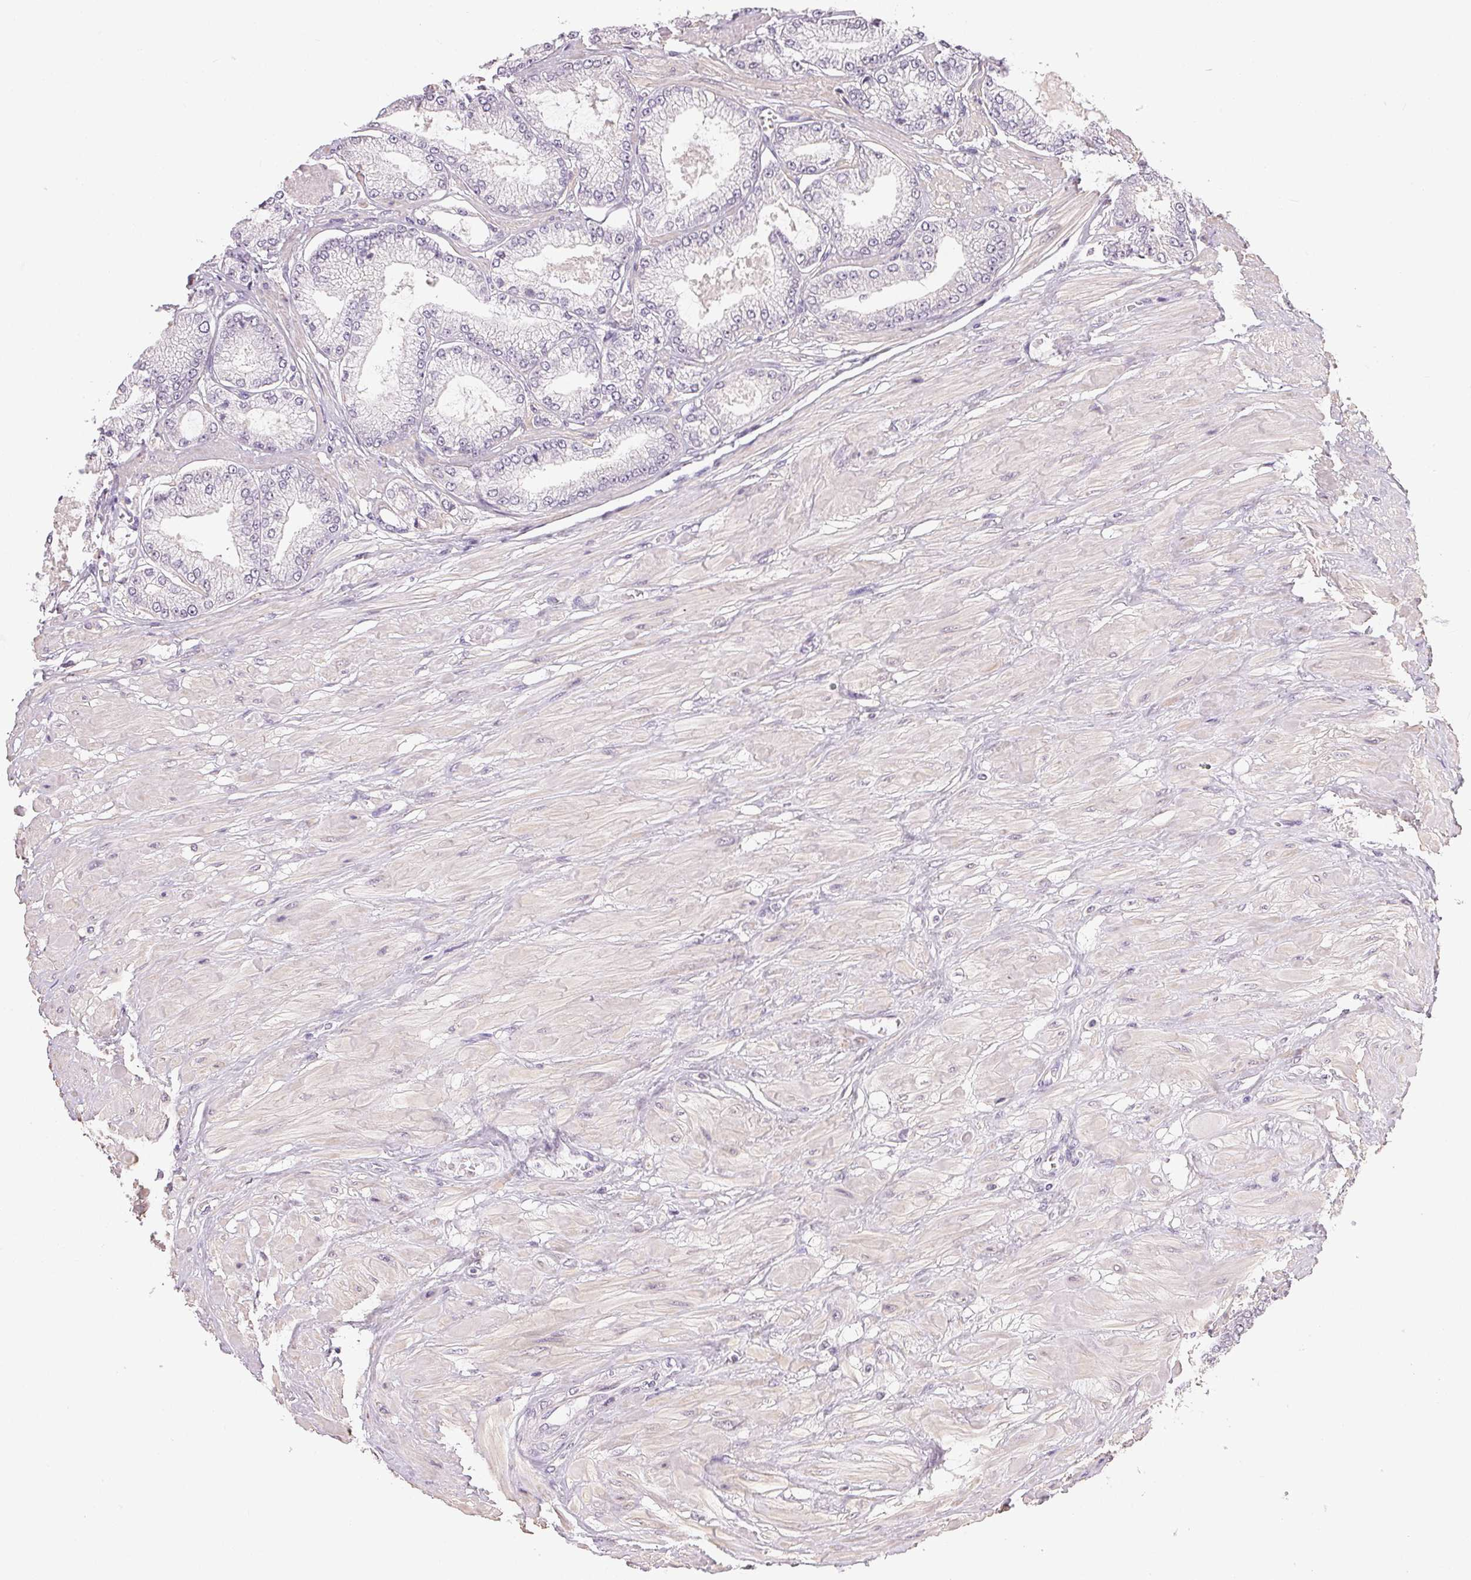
{"staining": {"intensity": "negative", "quantity": "none", "location": "none"}, "tissue": "prostate cancer", "cell_type": "Tumor cells", "image_type": "cancer", "snomed": [{"axis": "morphology", "description": "Adenocarcinoma, Low grade"}, {"axis": "topography", "description": "Prostate"}], "caption": "Immunohistochemistry (IHC) micrograph of neoplastic tissue: prostate low-grade adenocarcinoma stained with DAB (3,3'-diaminobenzidine) demonstrates no significant protein positivity in tumor cells. (Immunohistochemistry, brightfield microscopy, high magnification).", "gene": "TMEM174", "patient": {"sex": "male", "age": 55}}